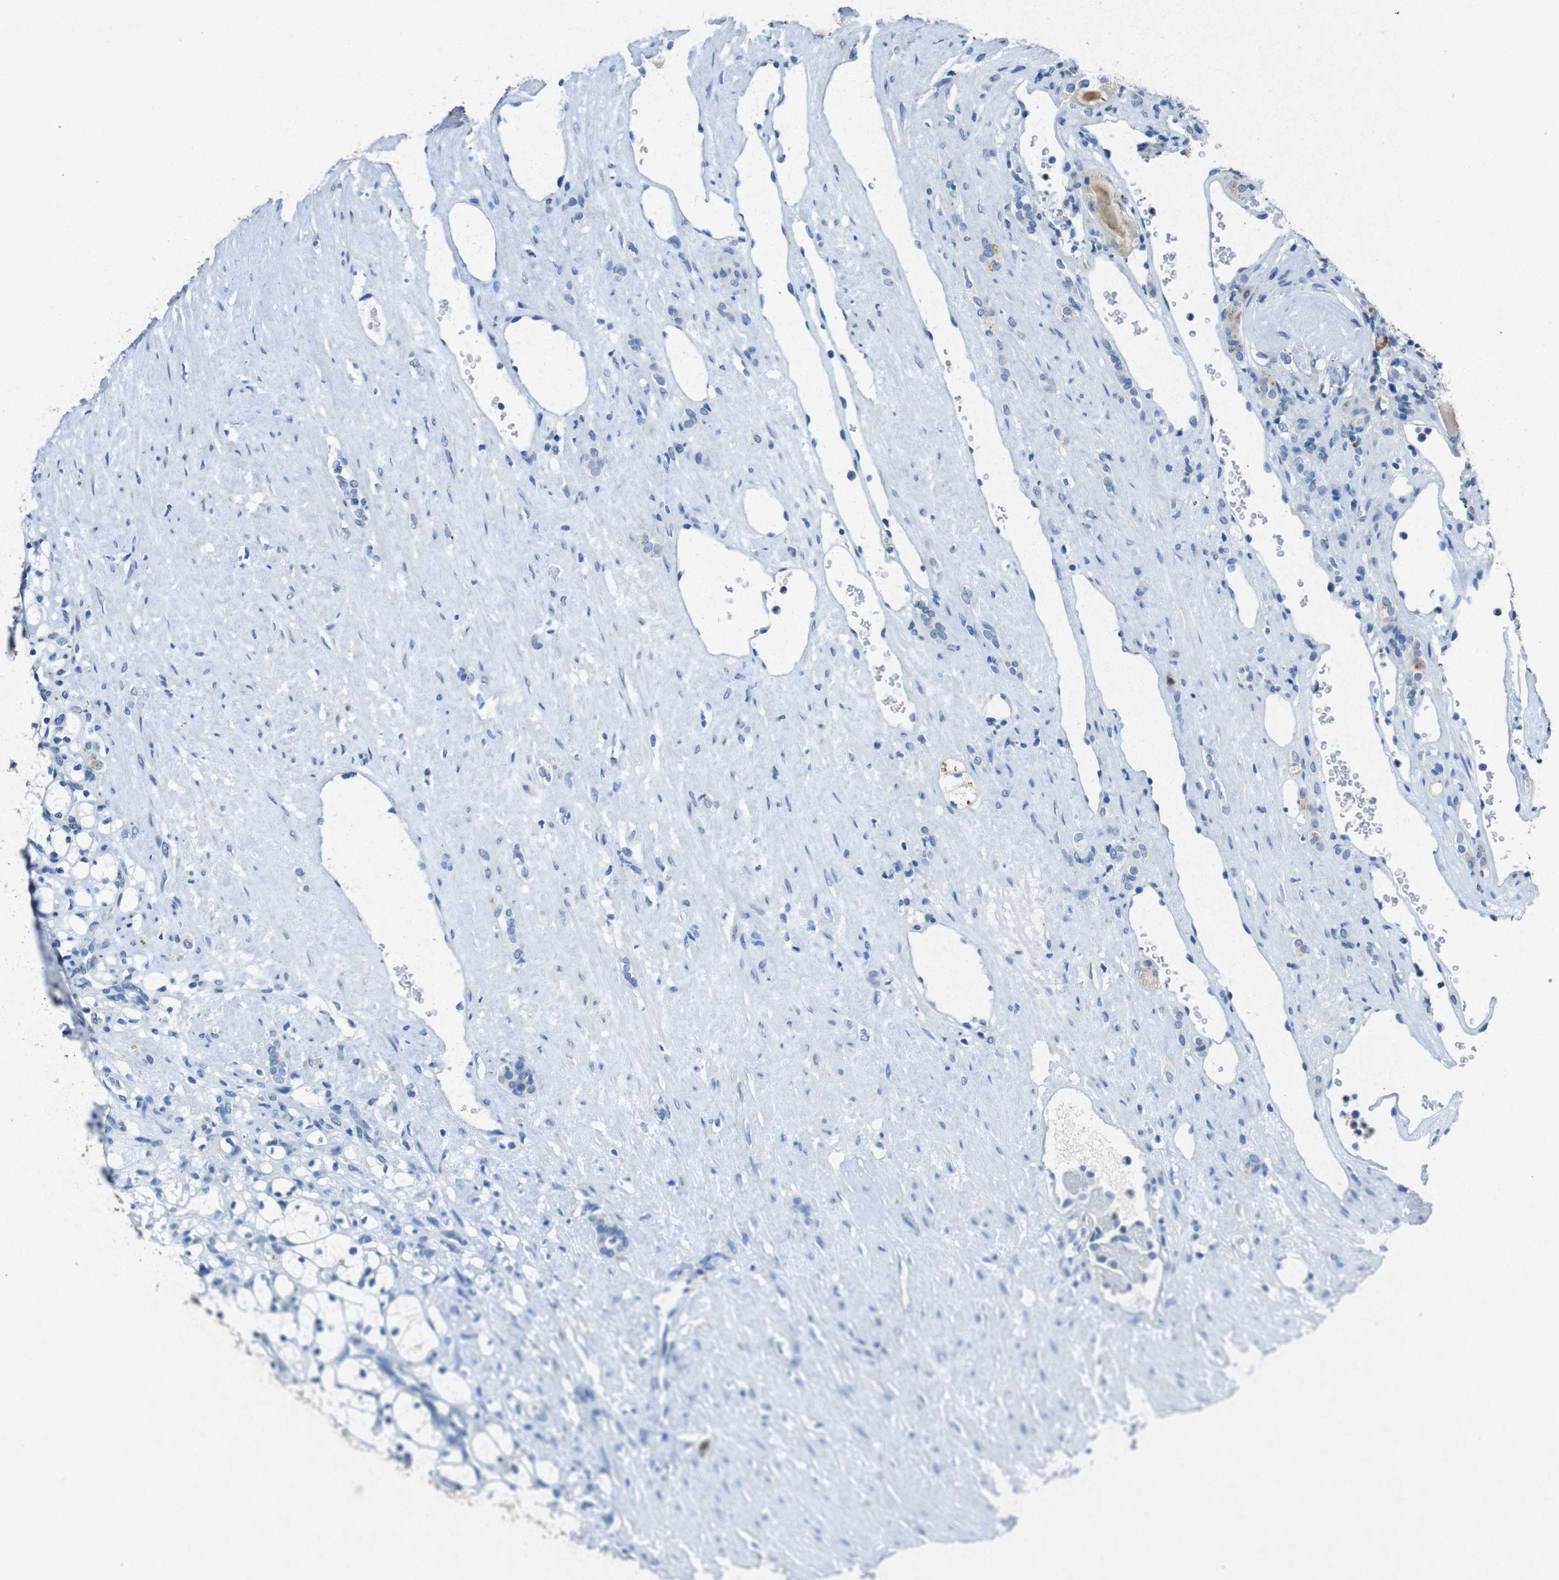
{"staining": {"intensity": "negative", "quantity": "none", "location": "none"}, "tissue": "renal cancer", "cell_type": "Tumor cells", "image_type": "cancer", "snomed": [{"axis": "morphology", "description": "Adenocarcinoma, NOS"}, {"axis": "topography", "description": "Kidney"}], "caption": "This is an immunohistochemistry (IHC) image of human adenocarcinoma (renal). There is no positivity in tumor cells.", "gene": "STBD1", "patient": {"sex": "female", "age": 69}}